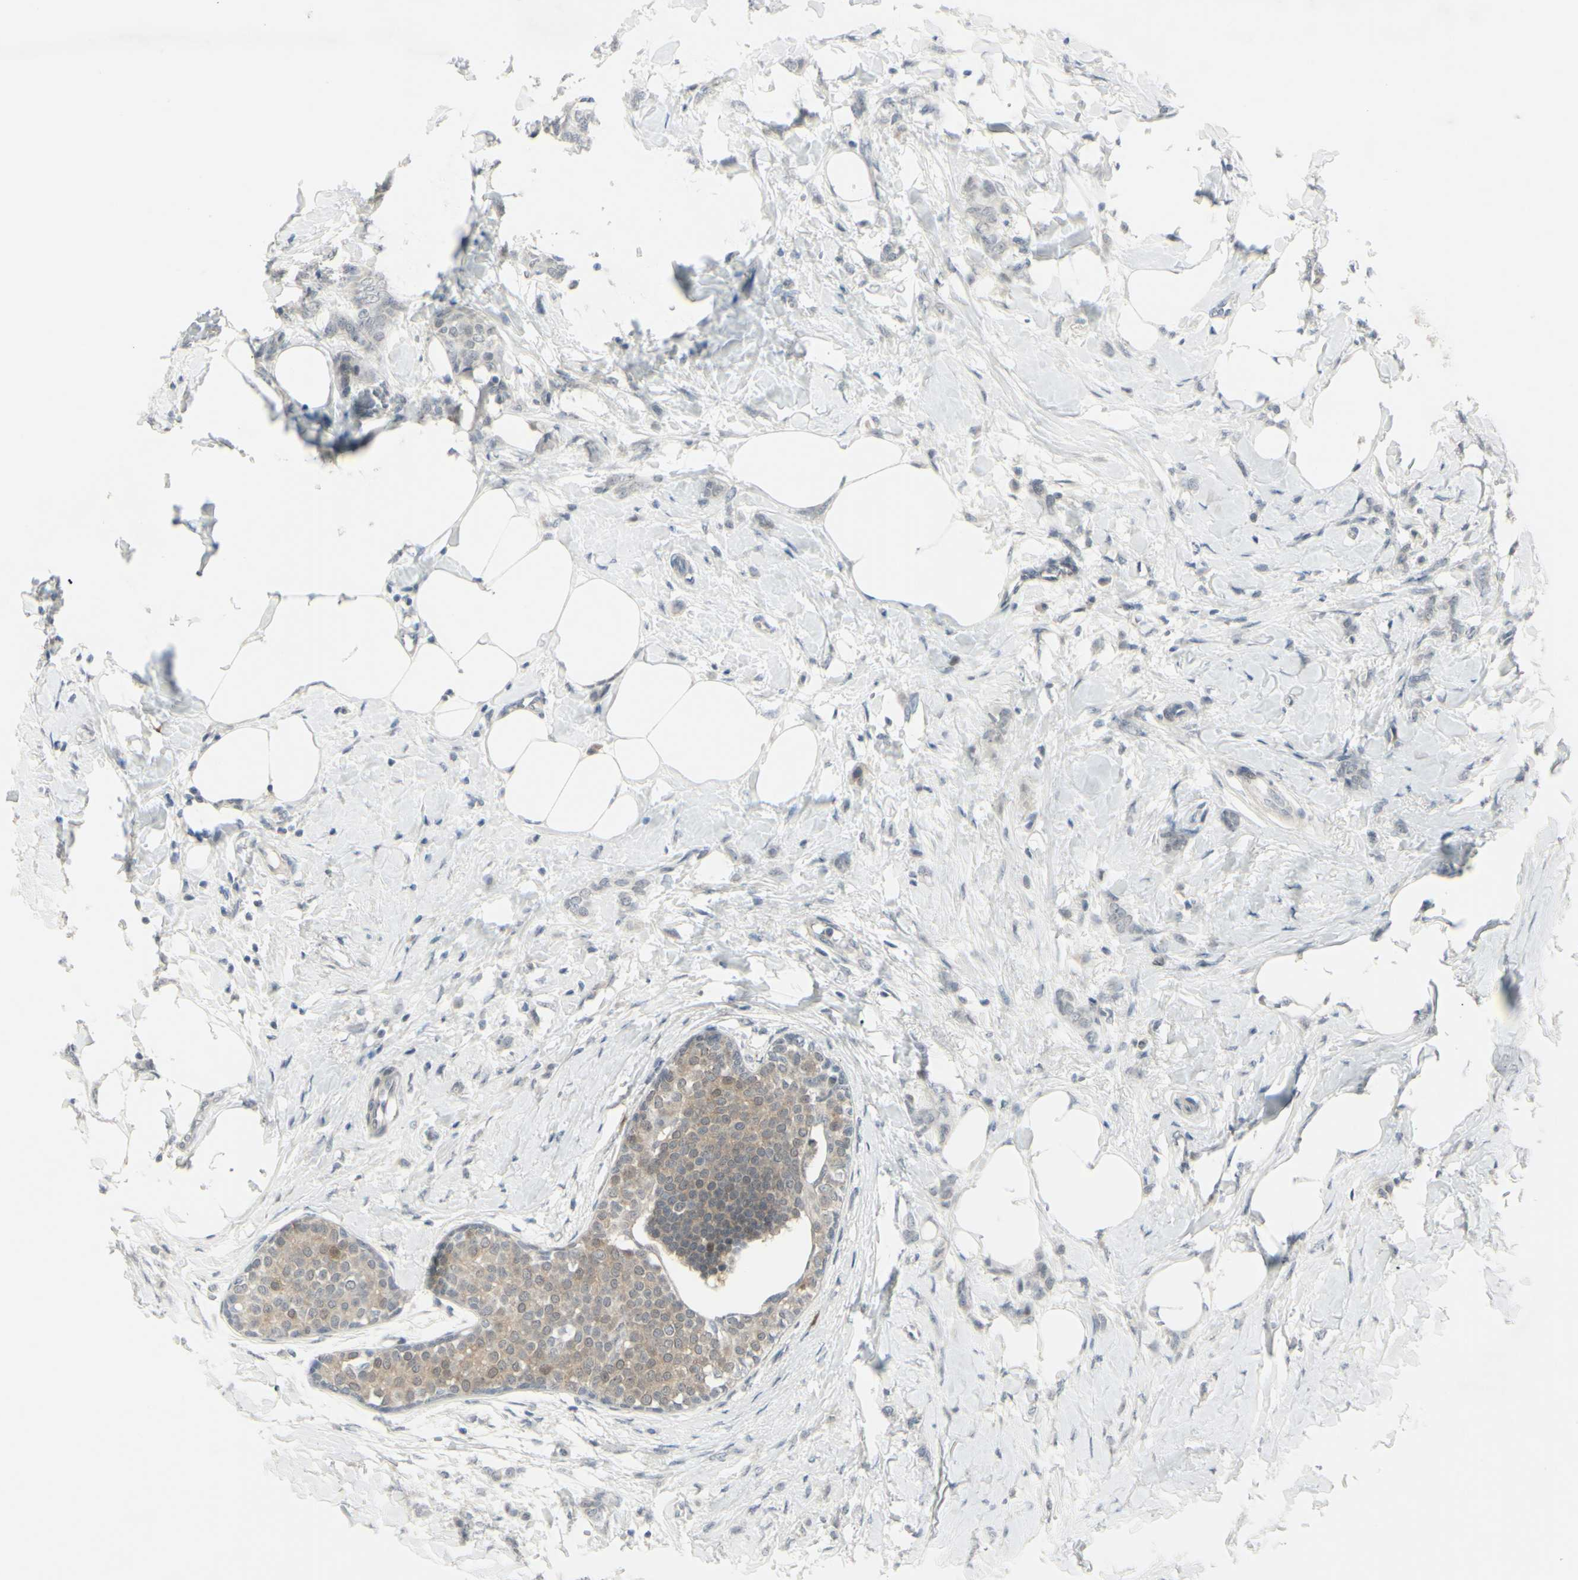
{"staining": {"intensity": "weak", "quantity": ">75%", "location": "cytoplasmic/membranous"}, "tissue": "breast cancer", "cell_type": "Tumor cells", "image_type": "cancer", "snomed": [{"axis": "morphology", "description": "Lobular carcinoma, in situ"}, {"axis": "morphology", "description": "Lobular carcinoma"}, {"axis": "topography", "description": "Breast"}], "caption": "An immunohistochemistry (IHC) photomicrograph of tumor tissue is shown. Protein staining in brown highlights weak cytoplasmic/membranous positivity in breast cancer (lobular carcinoma) within tumor cells. The staining was performed using DAB (3,3'-diaminobenzidine) to visualize the protein expression in brown, while the nuclei were stained in blue with hematoxylin (Magnification: 20x).", "gene": "ETNK1", "patient": {"sex": "female", "age": 41}}